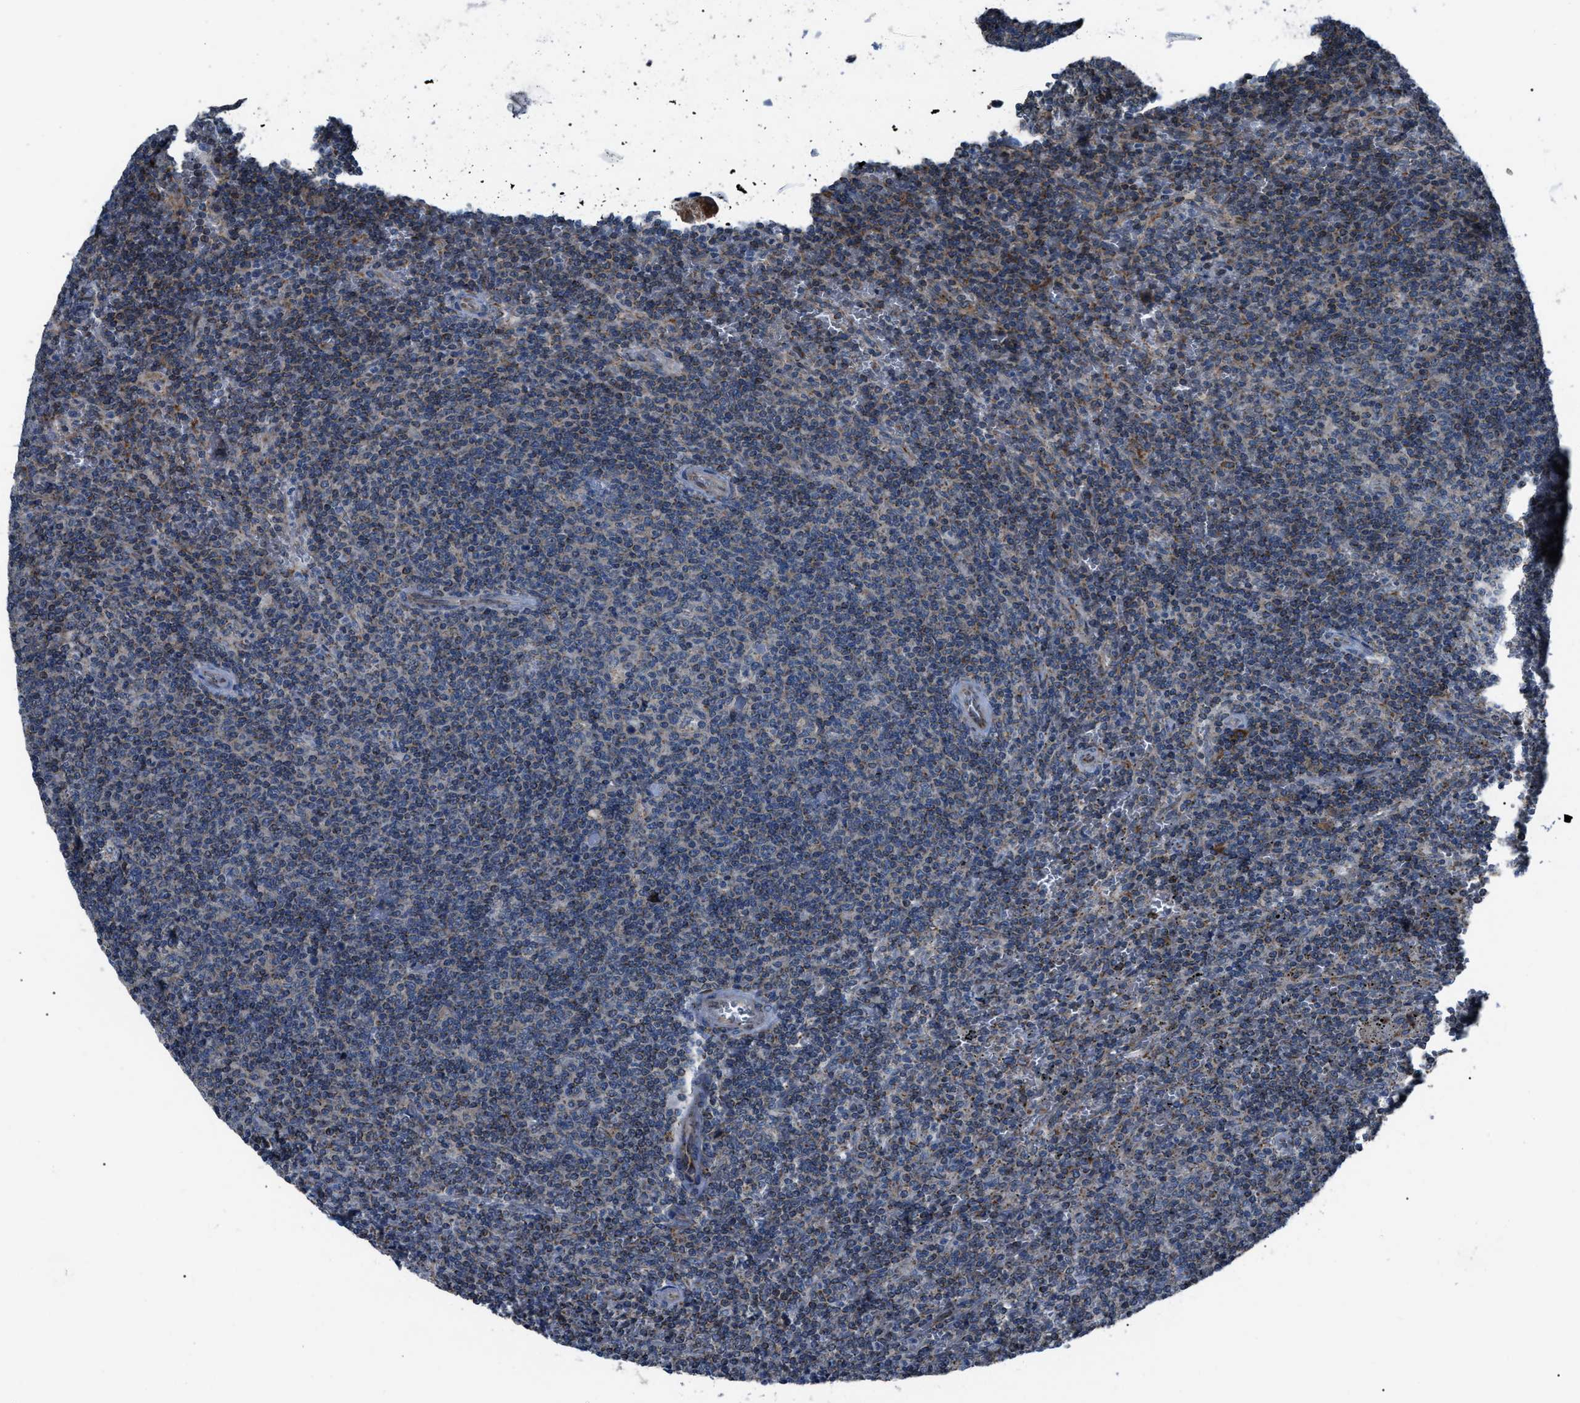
{"staining": {"intensity": "moderate", "quantity": "25%-75%", "location": "cytoplasmic/membranous"}, "tissue": "lymphoma", "cell_type": "Tumor cells", "image_type": "cancer", "snomed": [{"axis": "morphology", "description": "Malignant lymphoma, non-Hodgkin's type, Low grade"}, {"axis": "topography", "description": "Spleen"}], "caption": "This image exhibits IHC staining of human lymphoma, with medium moderate cytoplasmic/membranous staining in approximately 25%-75% of tumor cells.", "gene": "AGO2", "patient": {"sex": "female", "age": 19}}